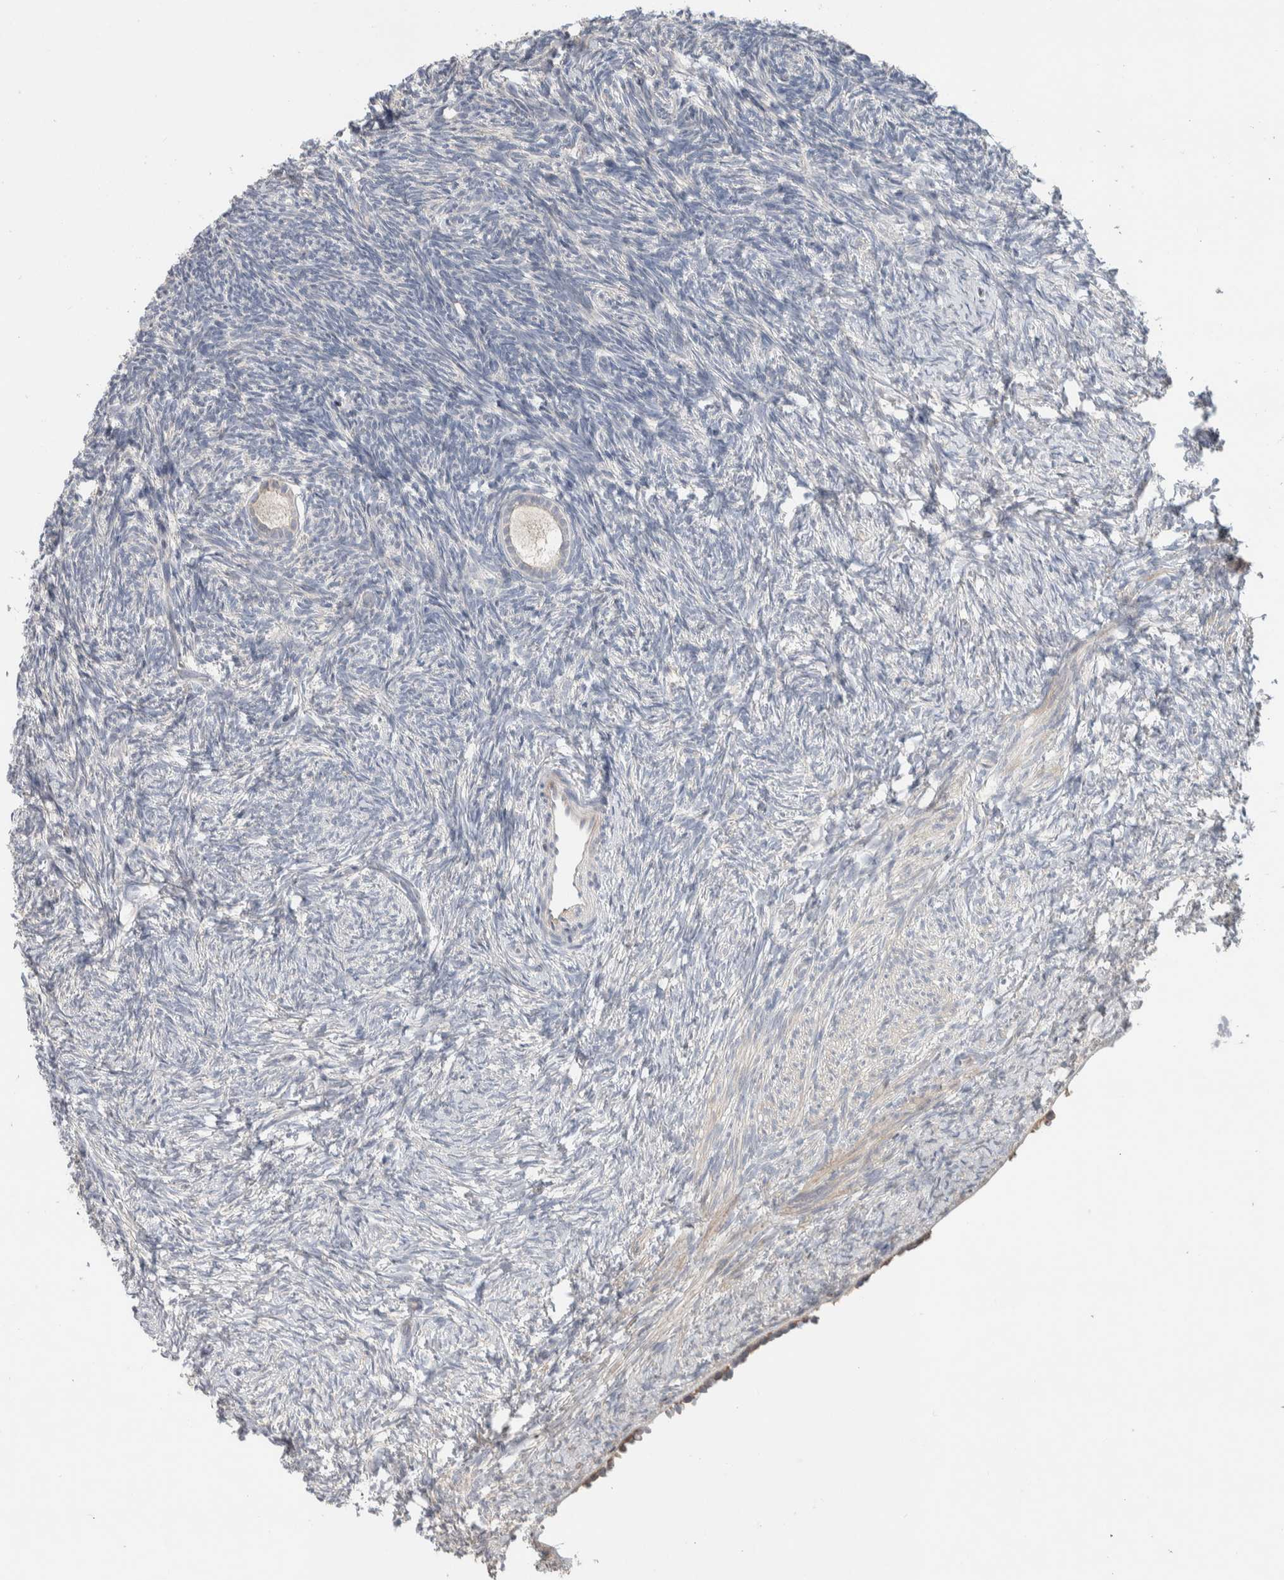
{"staining": {"intensity": "weak", "quantity": "25%-75%", "location": "cytoplasmic/membranous"}, "tissue": "ovary", "cell_type": "Follicle cells", "image_type": "normal", "snomed": [{"axis": "morphology", "description": "Normal tissue, NOS"}, {"axis": "topography", "description": "Ovary"}], "caption": "Protein expression analysis of normal ovary exhibits weak cytoplasmic/membranous expression in about 25%-75% of follicle cells. (Brightfield microscopy of DAB IHC at high magnification).", "gene": "ADCY8", "patient": {"sex": "female", "age": 34}}